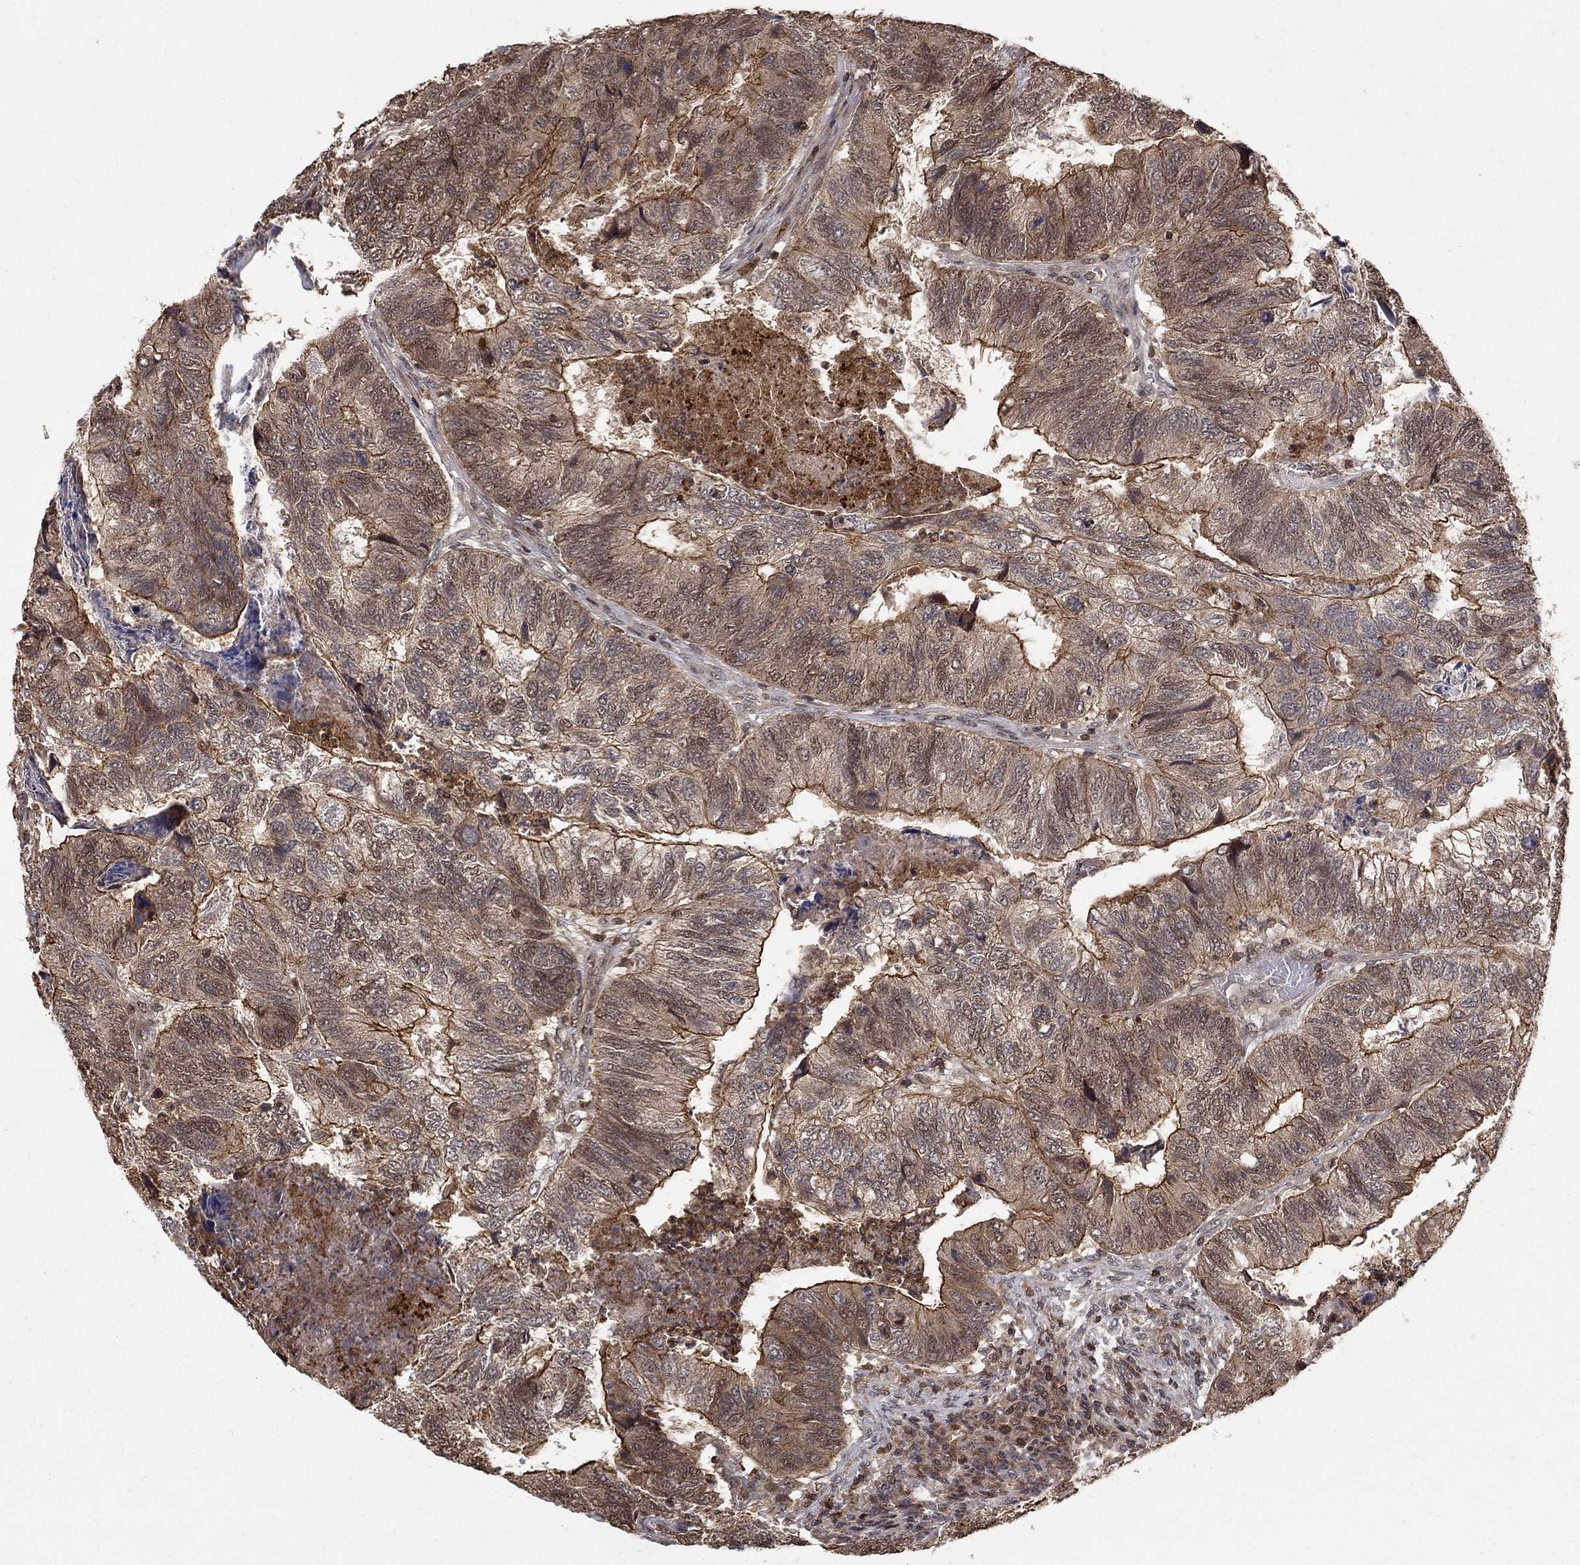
{"staining": {"intensity": "strong", "quantity": "<25%", "location": "cytoplasmic/membranous"}, "tissue": "colorectal cancer", "cell_type": "Tumor cells", "image_type": "cancer", "snomed": [{"axis": "morphology", "description": "Adenocarcinoma, NOS"}, {"axis": "topography", "description": "Colon"}], "caption": "Brown immunohistochemical staining in colorectal adenocarcinoma demonstrates strong cytoplasmic/membranous positivity in approximately <25% of tumor cells.", "gene": "CCDC66", "patient": {"sex": "female", "age": 67}}